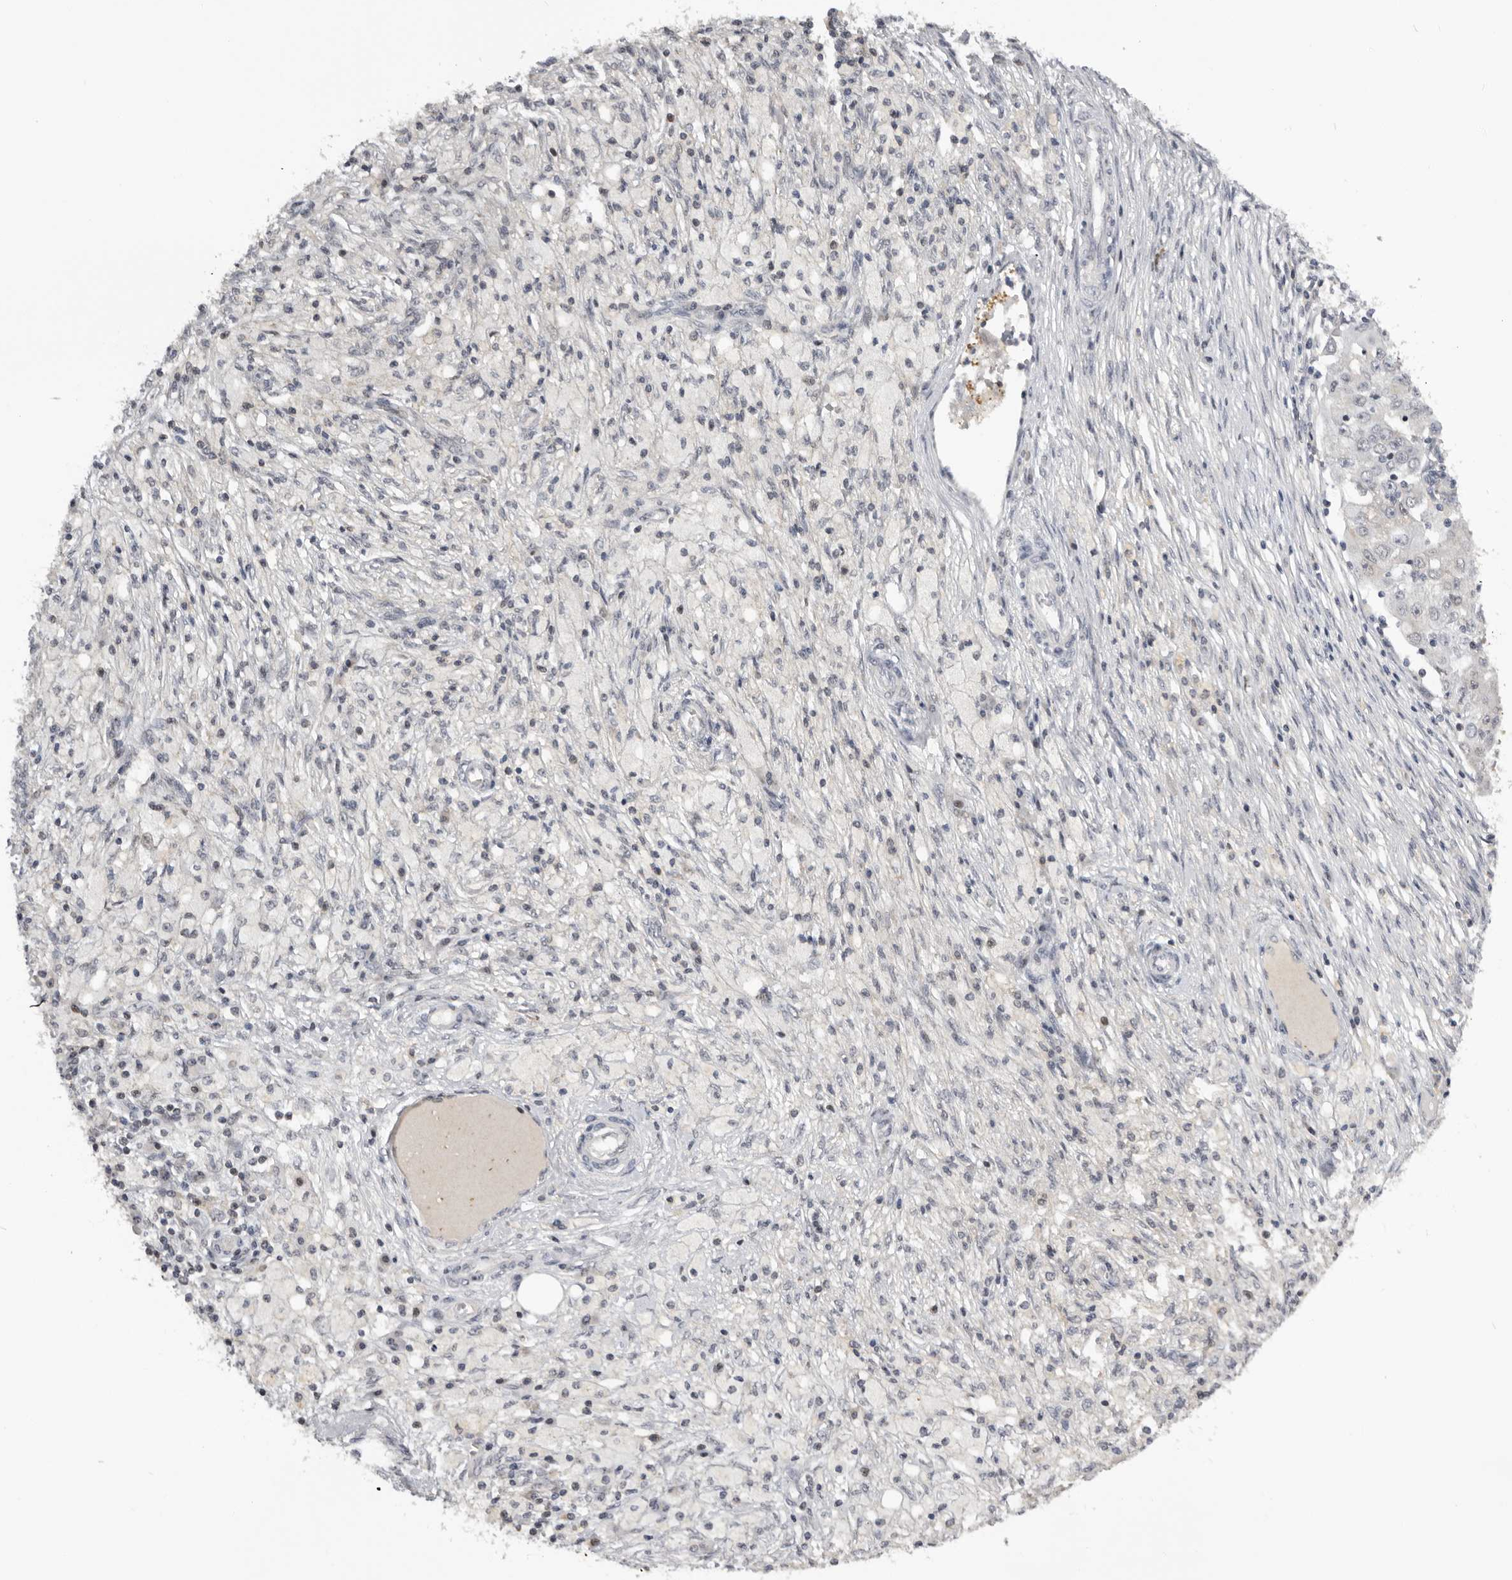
{"staining": {"intensity": "negative", "quantity": "none", "location": "none"}, "tissue": "ovarian cancer", "cell_type": "Tumor cells", "image_type": "cancer", "snomed": [{"axis": "morphology", "description": "Carcinoma, endometroid"}, {"axis": "topography", "description": "Ovary"}], "caption": "Endometroid carcinoma (ovarian) stained for a protein using immunohistochemistry exhibits no expression tumor cells.", "gene": "KIF2B", "patient": {"sex": "female", "age": 42}}